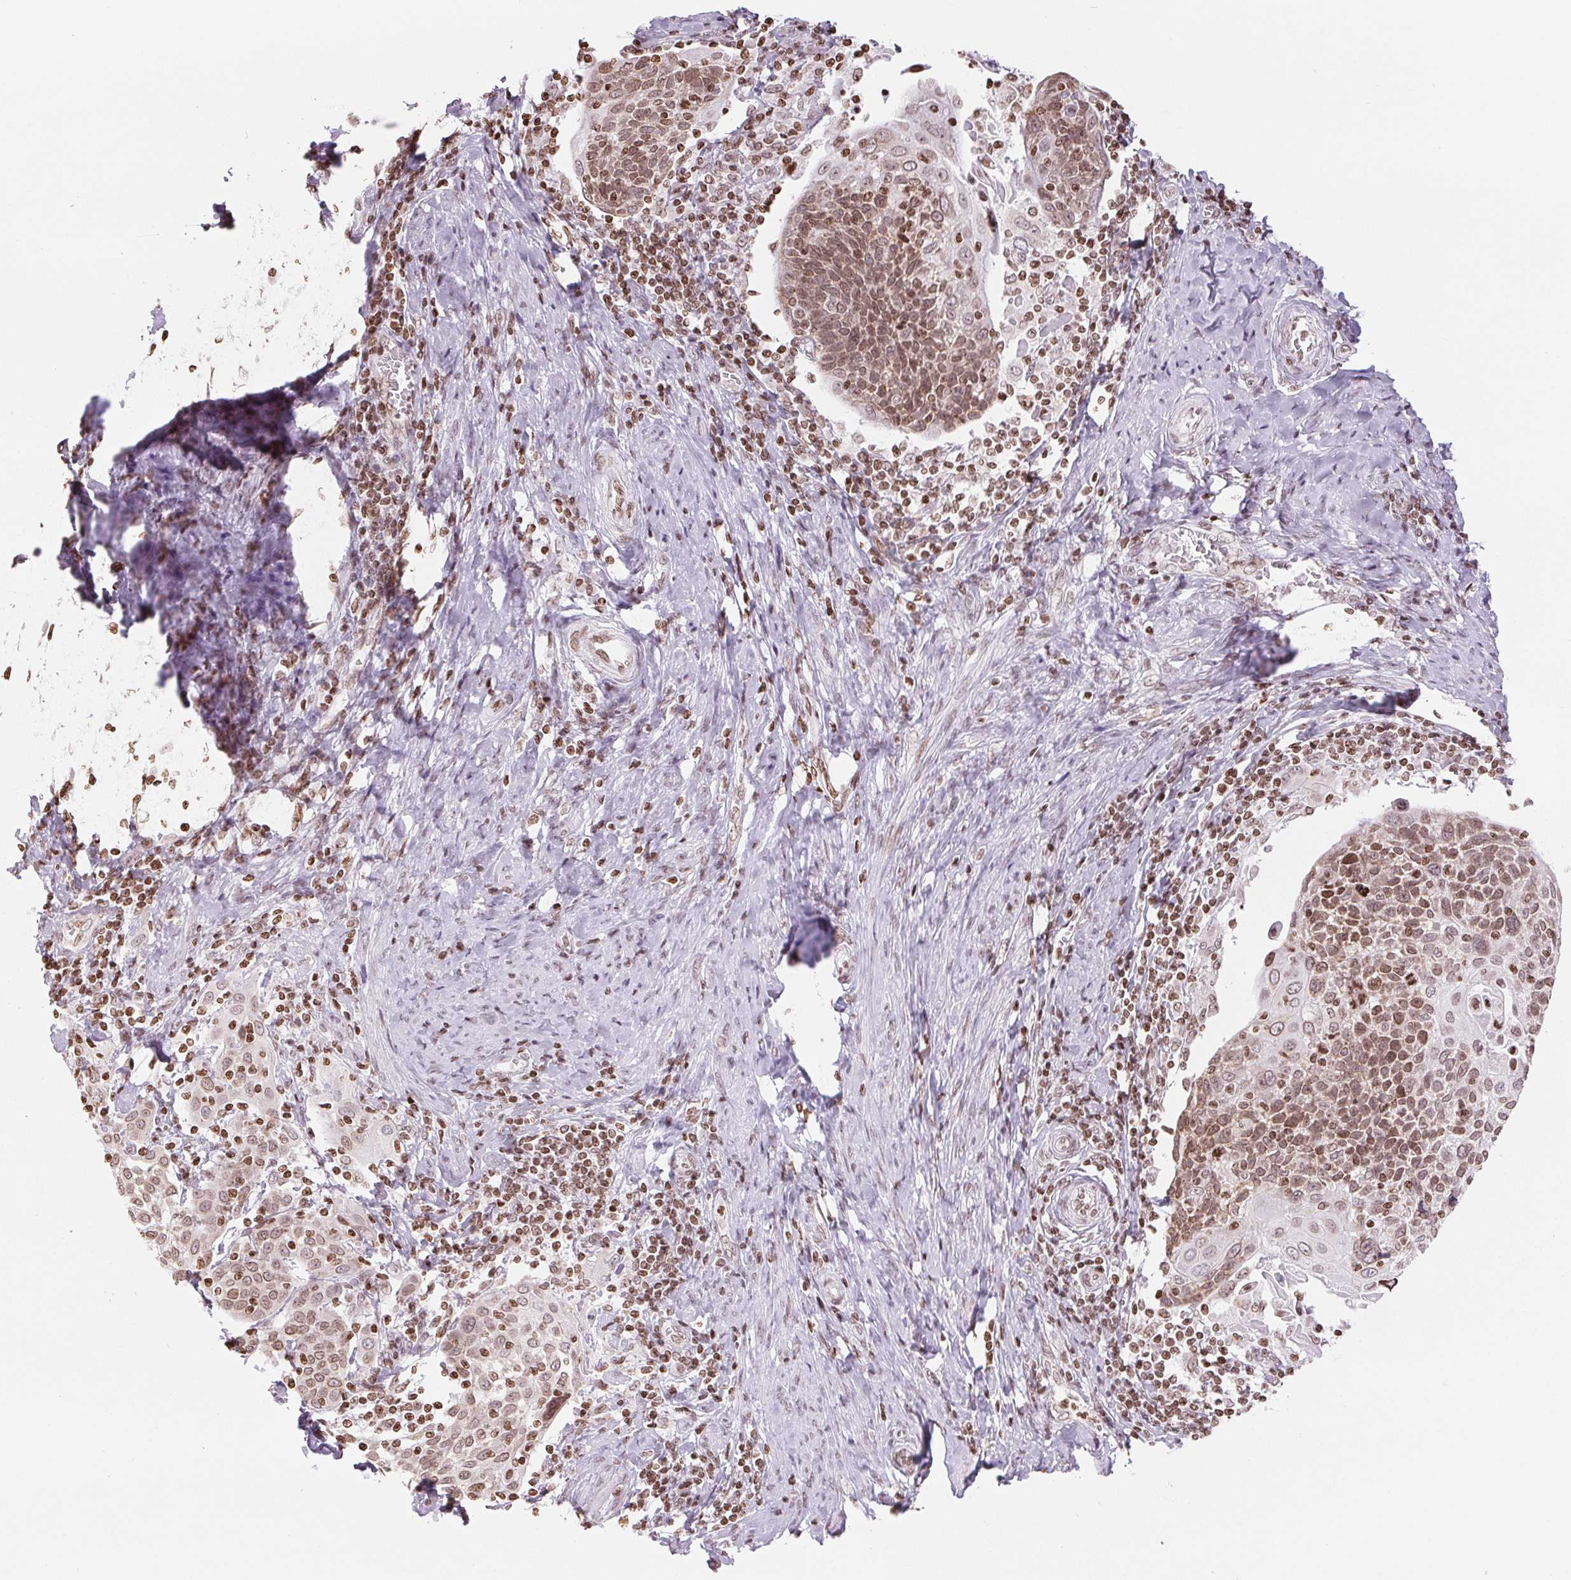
{"staining": {"intensity": "moderate", "quantity": ">75%", "location": "cytoplasmic/membranous,nuclear"}, "tissue": "cervical cancer", "cell_type": "Tumor cells", "image_type": "cancer", "snomed": [{"axis": "morphology", "description": "Squamous cell carcinoma, NOS"}, {"axis": "topography", "description": "Cervix"}], "caption": "The image shows staining of cervical cancer, revealing moderate cytoplasmic/membranous and nuclear protein expression (brown color) within tumor cells.", "gene": "SMIM12", "patient": {"sex": "female", "age": 61}}